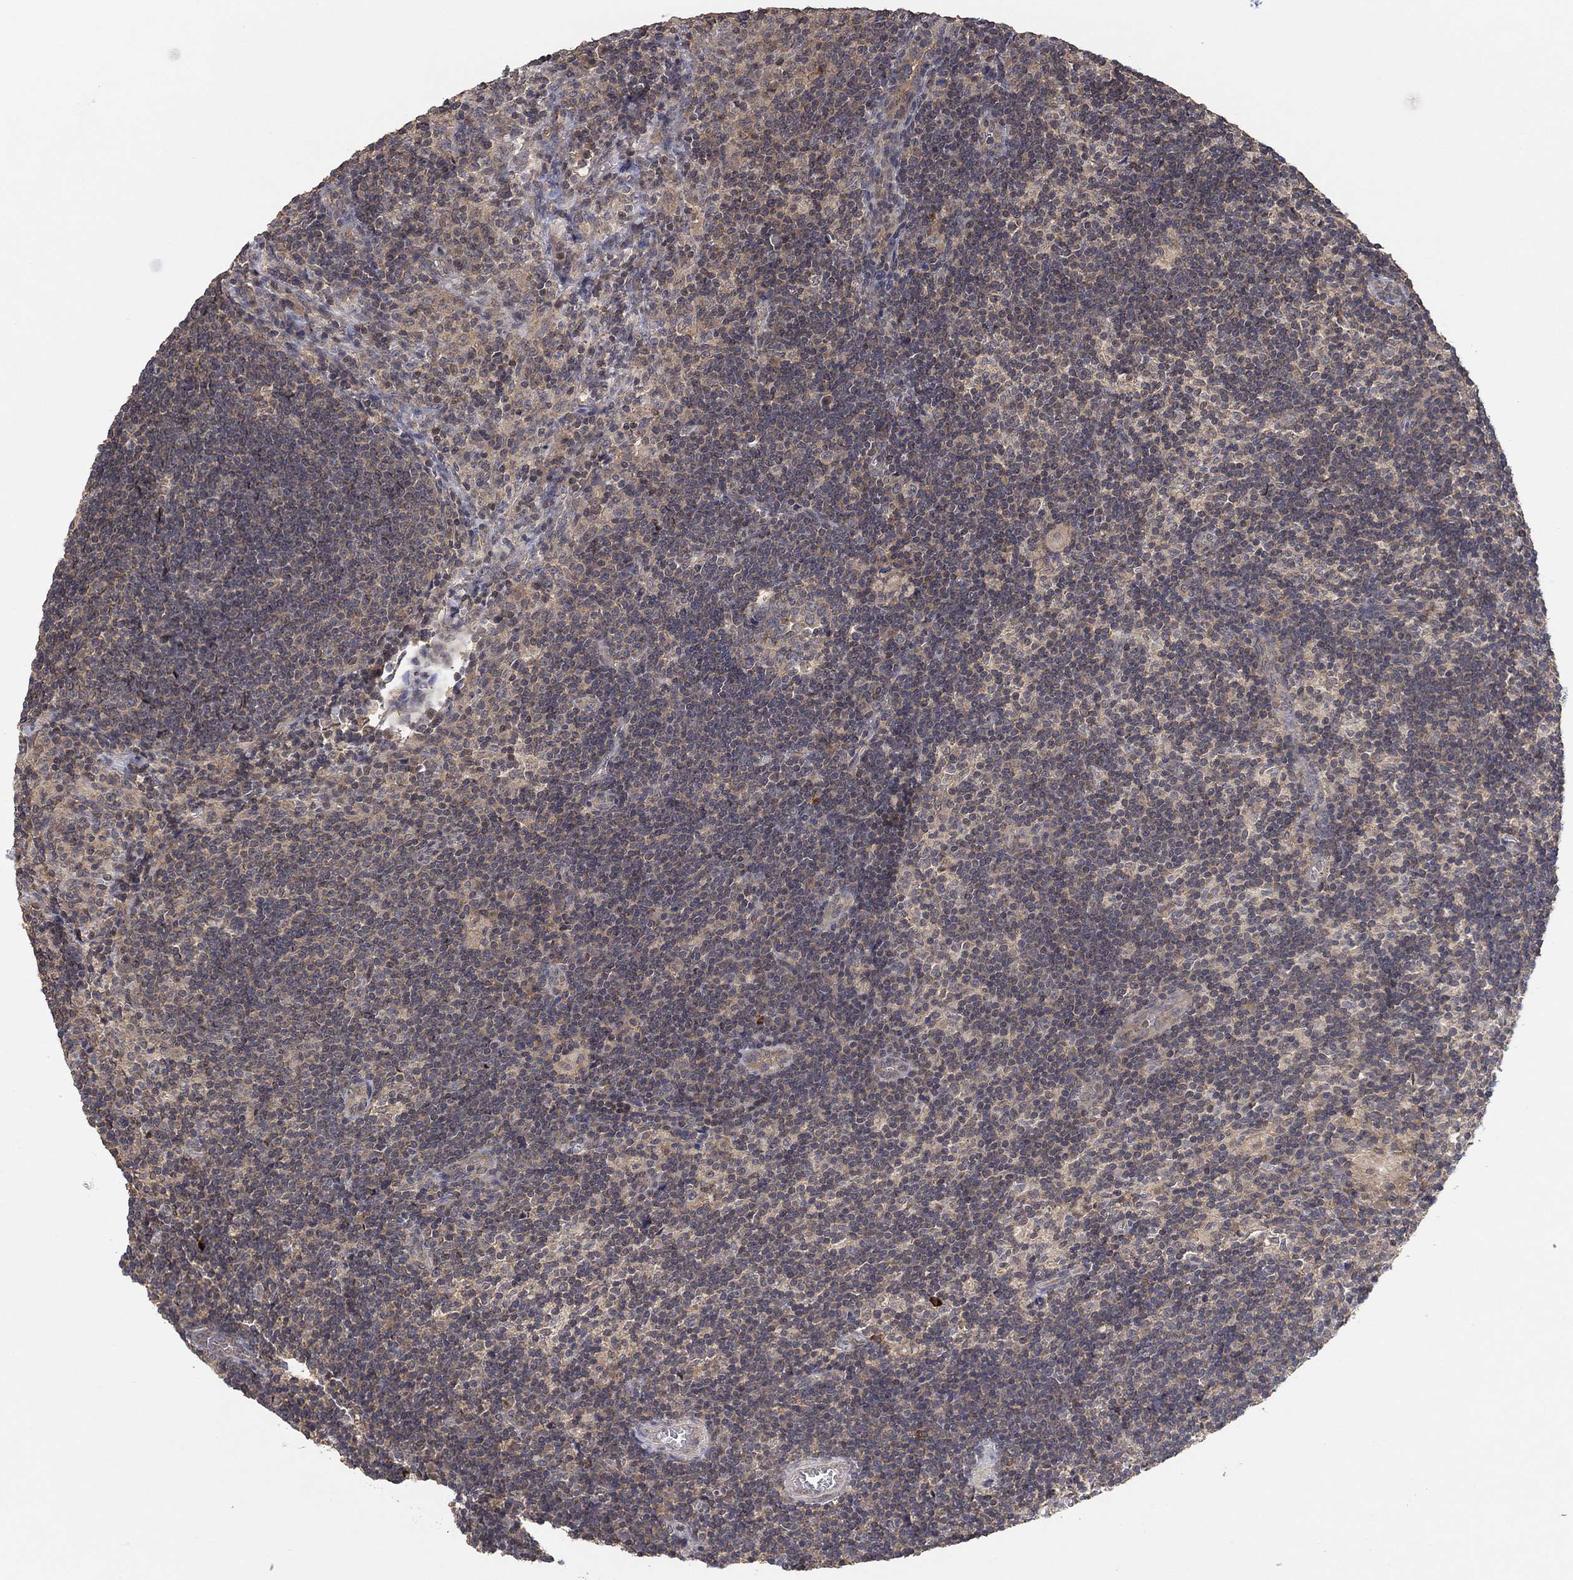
{"staining": {"intensity": "negative", "quantity": "none", "location": "none"}, "tissue": "lymph node", "cell_type": "Germinal center cells", "image_type": "normal", "snomed": [{"axis": "morphology", "description": "Normal tissue, NOS"}, {"axis": "morphology", "description": "Adenocarcinoma, NOS"}, {"axis": "topography", "description": "Lymph node"}, {"axis": "topography", "description": "Pancreas"}], "caption": "DAB immunohistochemical staining of unremarkable lymph node shows no significant positivity in germinal center cells. The staining is performed using DAB (3,3'-diaminobenzidine) brown chromogen with nuclei counter-stained in using hematoxylin.", "gene": "CCDC43", "patient": {"sex": "female", "age": 58}}